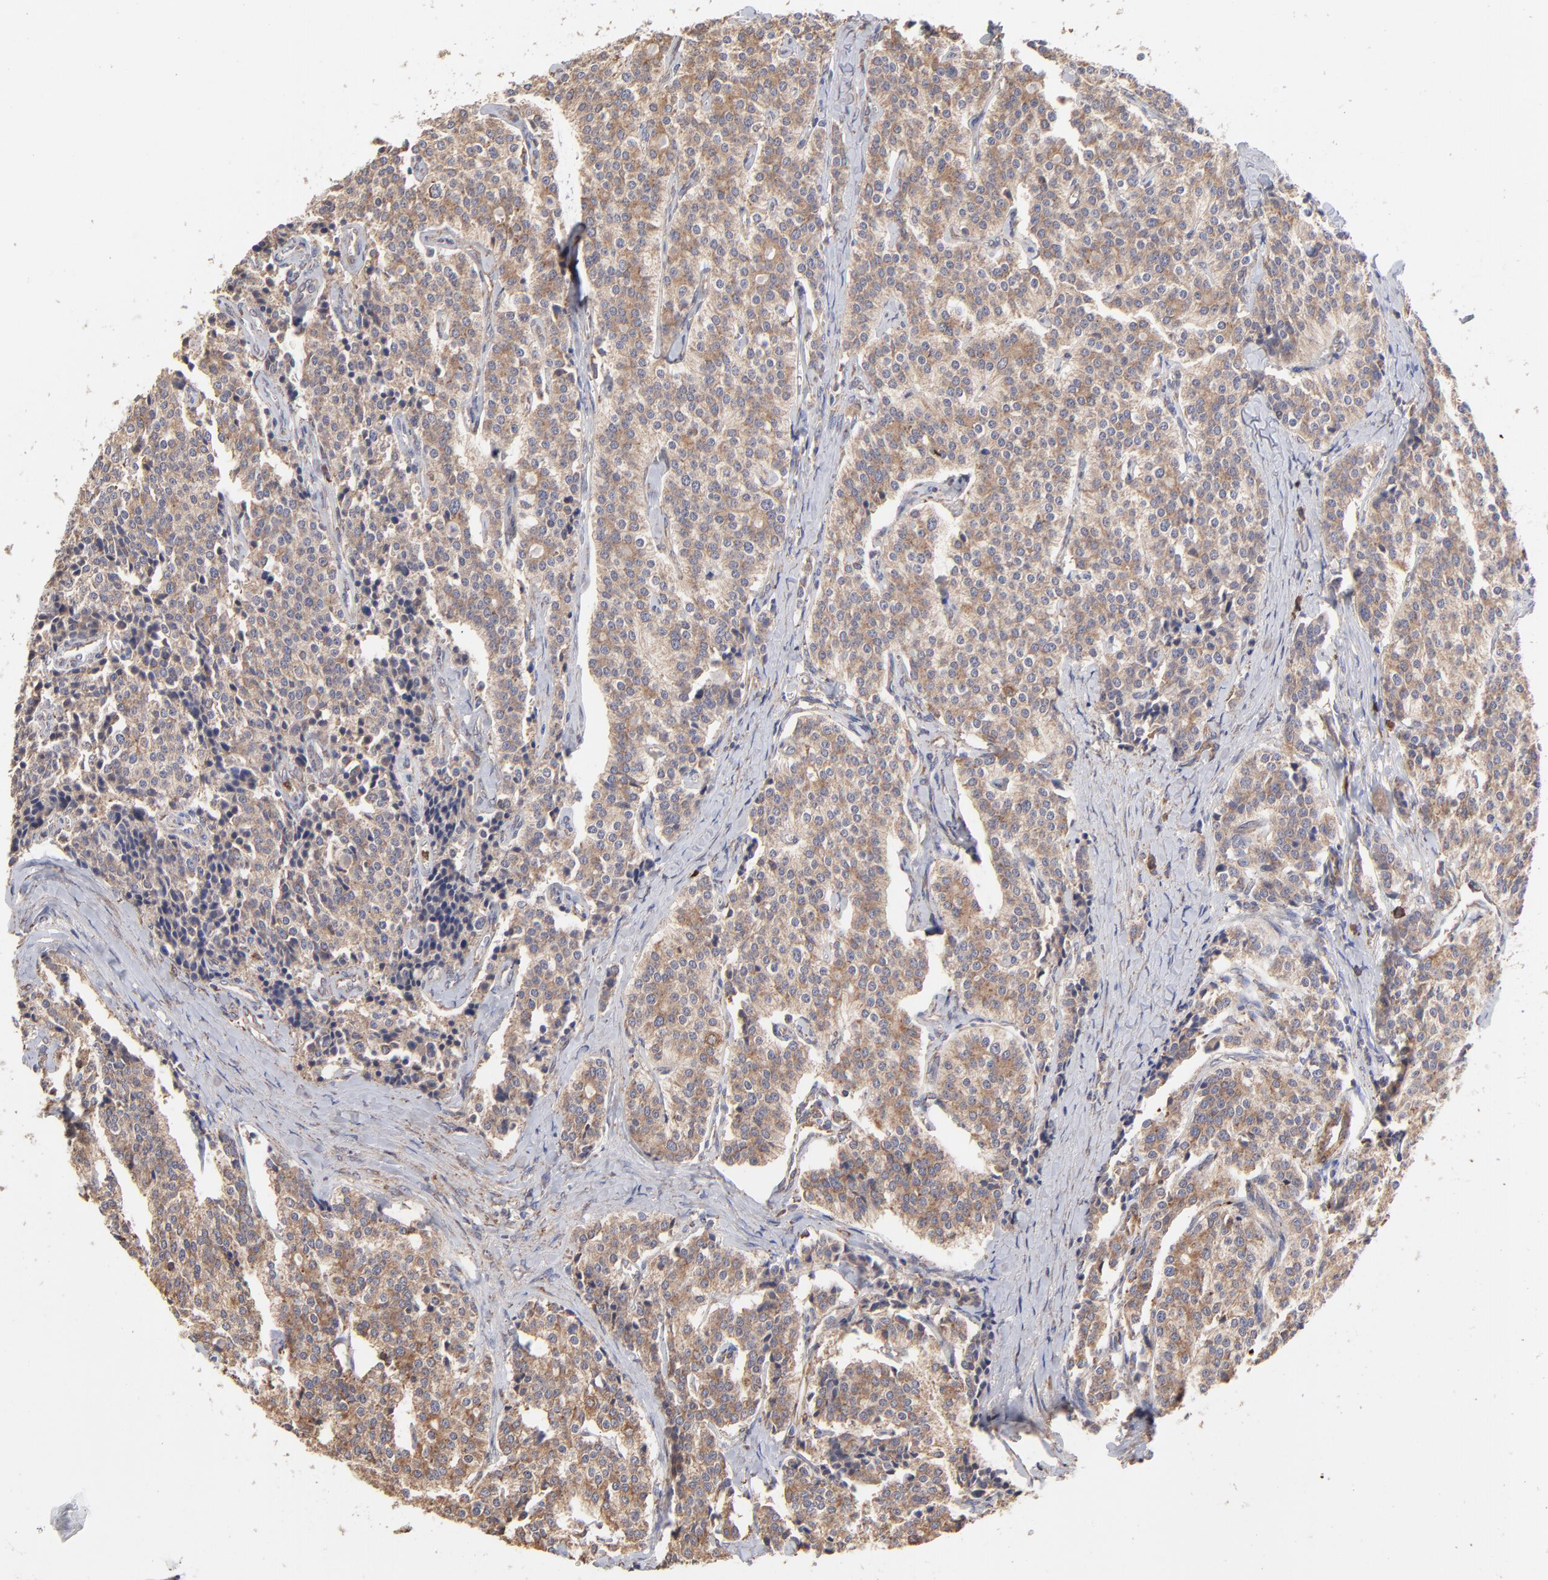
{"staining": {"intensity": "moderate", "quantity": ">75%", "location": "cytoplasmic/membranous"}, "tissue": "carcinoid", "cell_type": "Tumor cells", "image_type": "cancer", "snomed": [{"axis": "morphology", "description": "Carcinoid, malignant, NOS"}, {"axis": "topography", "description": "Small intestine"}], "caption": "Carcinoid (malignant) stained with a protein marker demonstrates moderate staining in tumor cells.", "gene": "PFKM", "patient": {"sex": "male", "age": 63}}